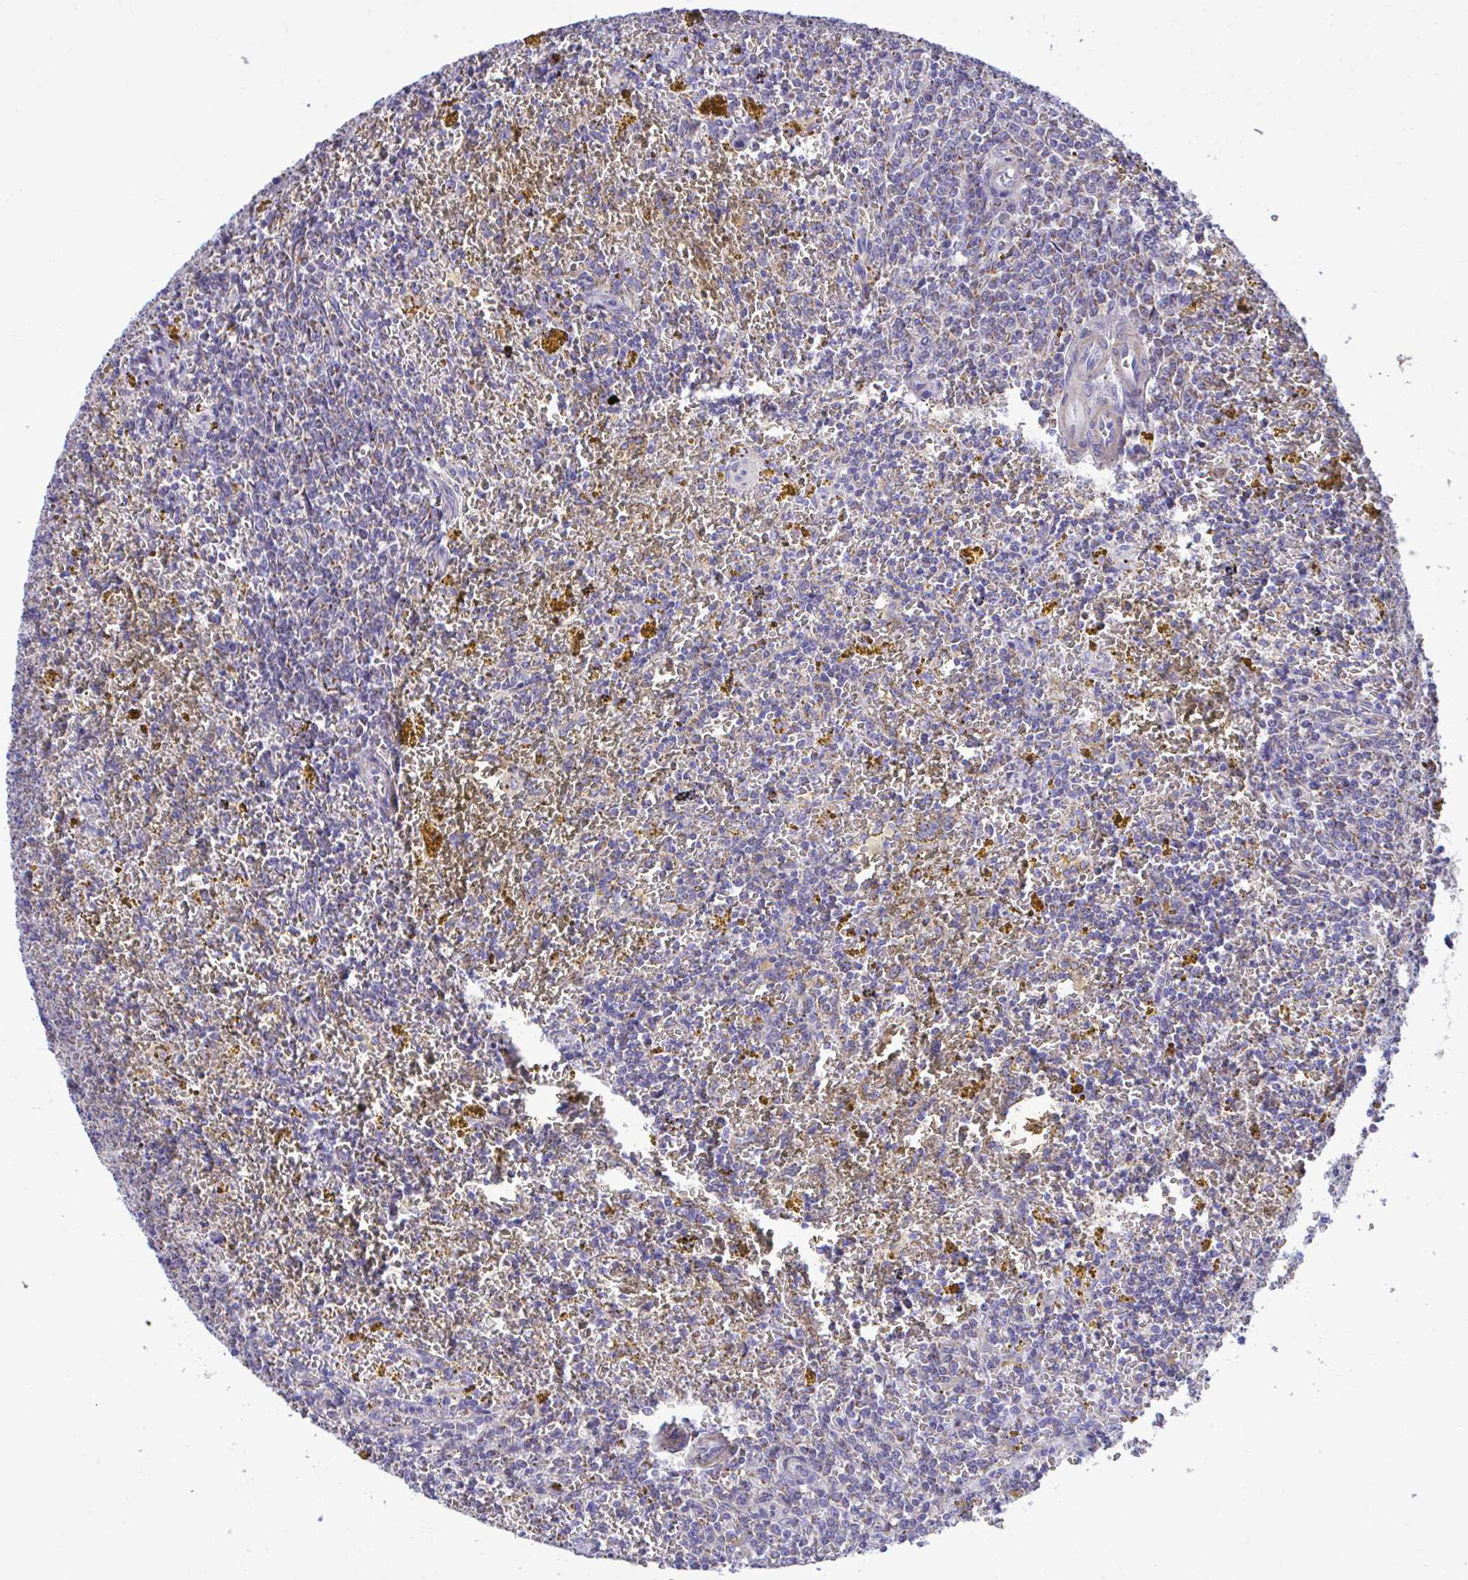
{"staining": {"intensity": "negative", "quantity": "none", "location": "none"}, "tissue": "lymphoma", "cell_type": "Tumor cells", "image_type": "cancer", "snomed": [{"axis": "morphology", "description": "Malignant lymphoma, non-Hodgkin's type, Low grade"}, {"axis": "topography", "description": "Spleen"}, {"axis": "topography", "description": "Lymph node"}], "caption": "This is an IHC histopathology image of human lymphoma. There is no staining in tumor cells.", "gene": "SARS2", "patient": {"sex": "female", "age": 66}}